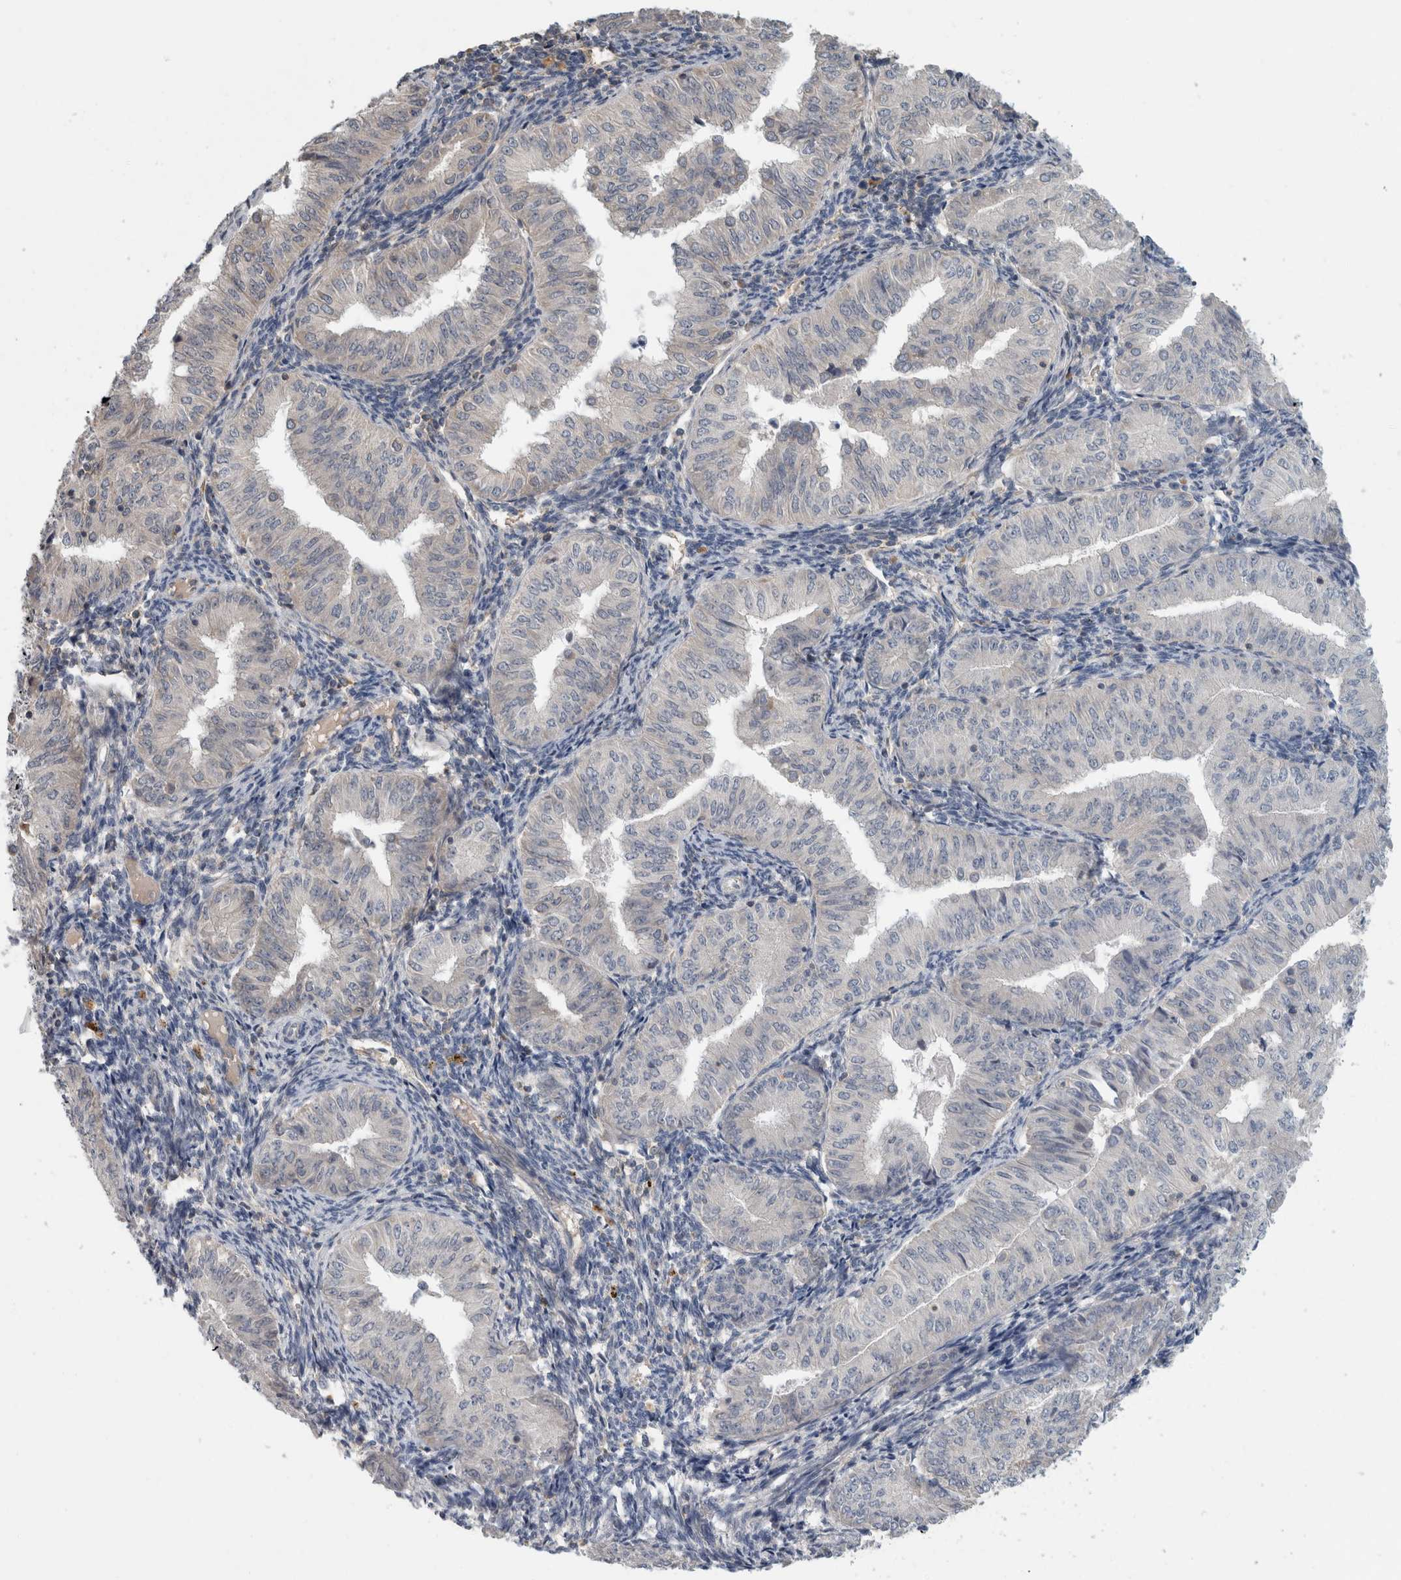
{"staining": {"intensity": "negative", "quantity": "none", "location": "none"}, "tissue": "endometrial cancer", "cell_type": "Tumor cells", "image_type": "cancer", "snomed": [{"axis": "morphology", "description": "Normal tissue, NOS"}, {"axis": "morphology", "description": "Adenocarcinoma, NOS"}, {"axis": "topography", "description": "Endometrium"}], "caption": "Image shows no protein expression in tumor cells of endometrial cancer tissue.", "gene": "TARBP1", "patient": {"sex": "female", "age": 53}}